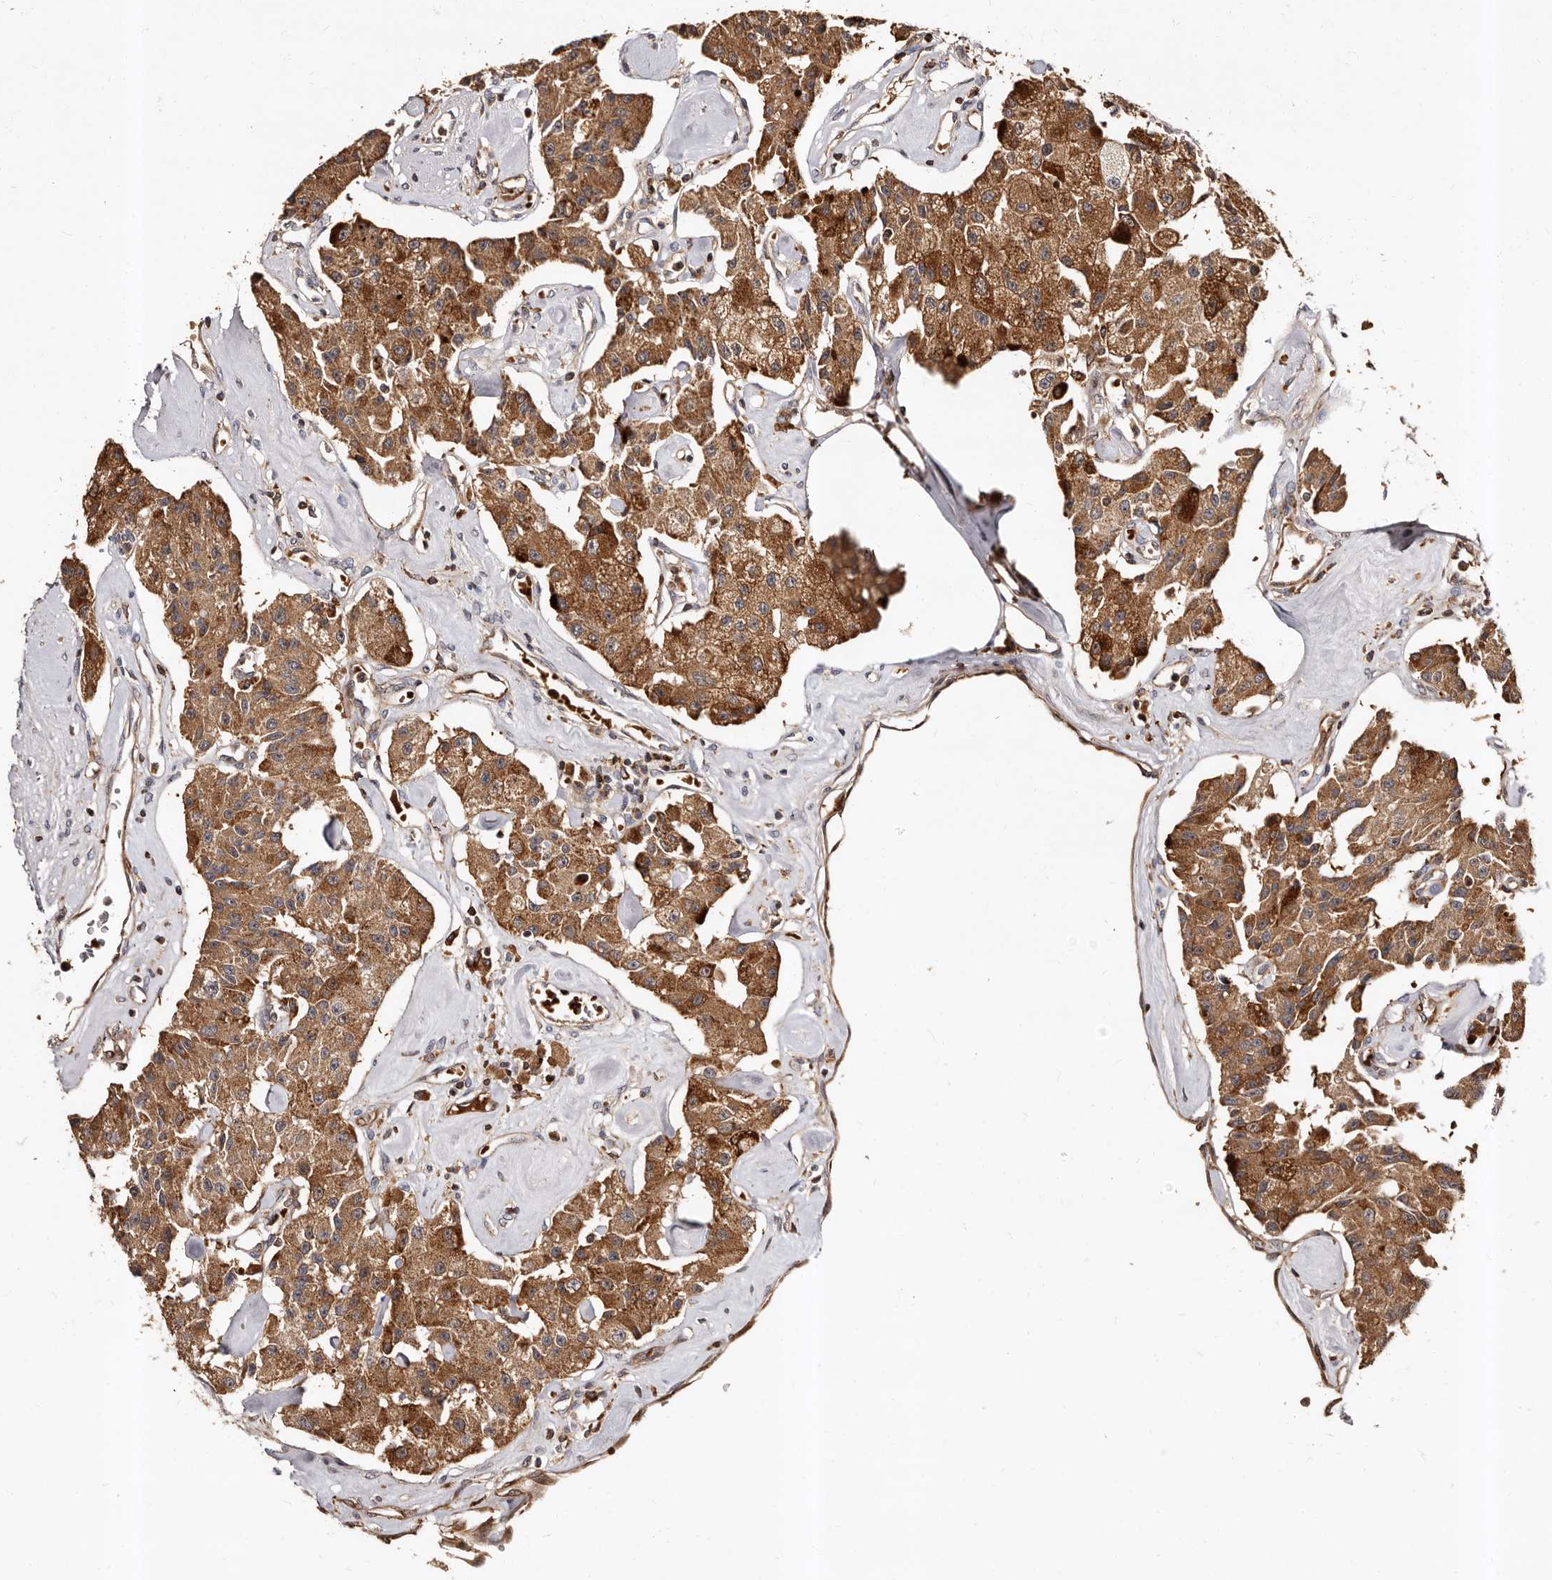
{"staining": {"intensity": "strong", "quantity": ">75%", "location": "cytoplasmic/membranous"}, "tissue": "carcinoid", "cell_type": "Tumor cells", "image_type": "cancer", "snomed": [{"axis": "morphology", "description": "Carcinoid, malignant, NOS"}, {"axis": "topography", "description": "Pancreas"}], "caption": "An image of carcinoid stained for a protein shows strong cytoplasmic/membranous brown staining in tumor cells.", "gene": "BAX", "patient": {"sex": "male", "age": 41}}